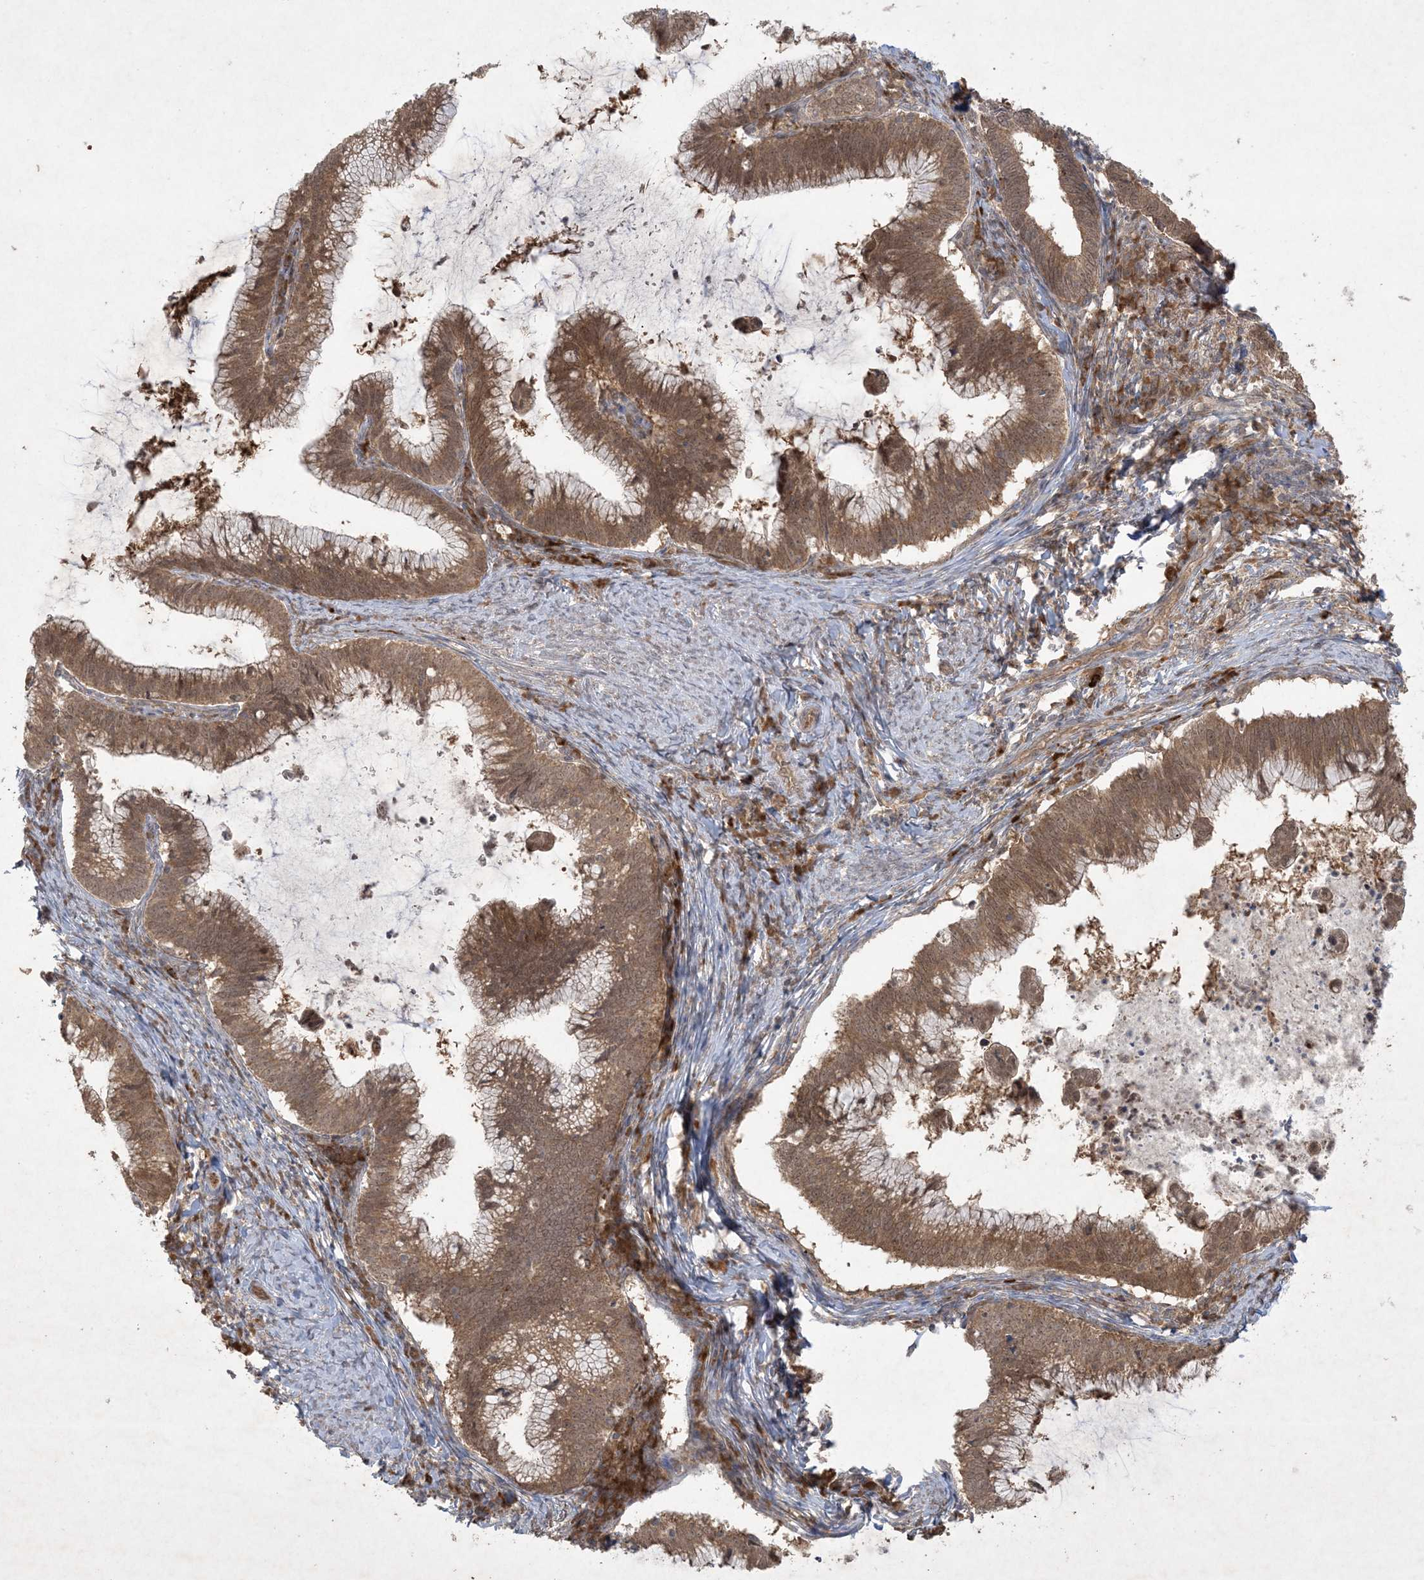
{"staining": {"intensity": "moderate", "quantity": ">75%", "location": "cytoplasmic/membranous,nuclear"}, "tissue": "cervical cancer", "cell_type": "Tumor cells", "image_type": "cancer", "snomed": [{"axis": "morphology", "description": "Adenocarcinoma, NOS"}, {"axis": "topography", "description": "Cervix"}], "caption": "Human adenocarcinoma (cervical) stained with a brown dye demonstrates moderate cytoplasmic/membranous and nuclear positive positivity in about >75% of tumor cells.", "gene": "NRBP2", "patient": {"sex": "female", "age": 36}}